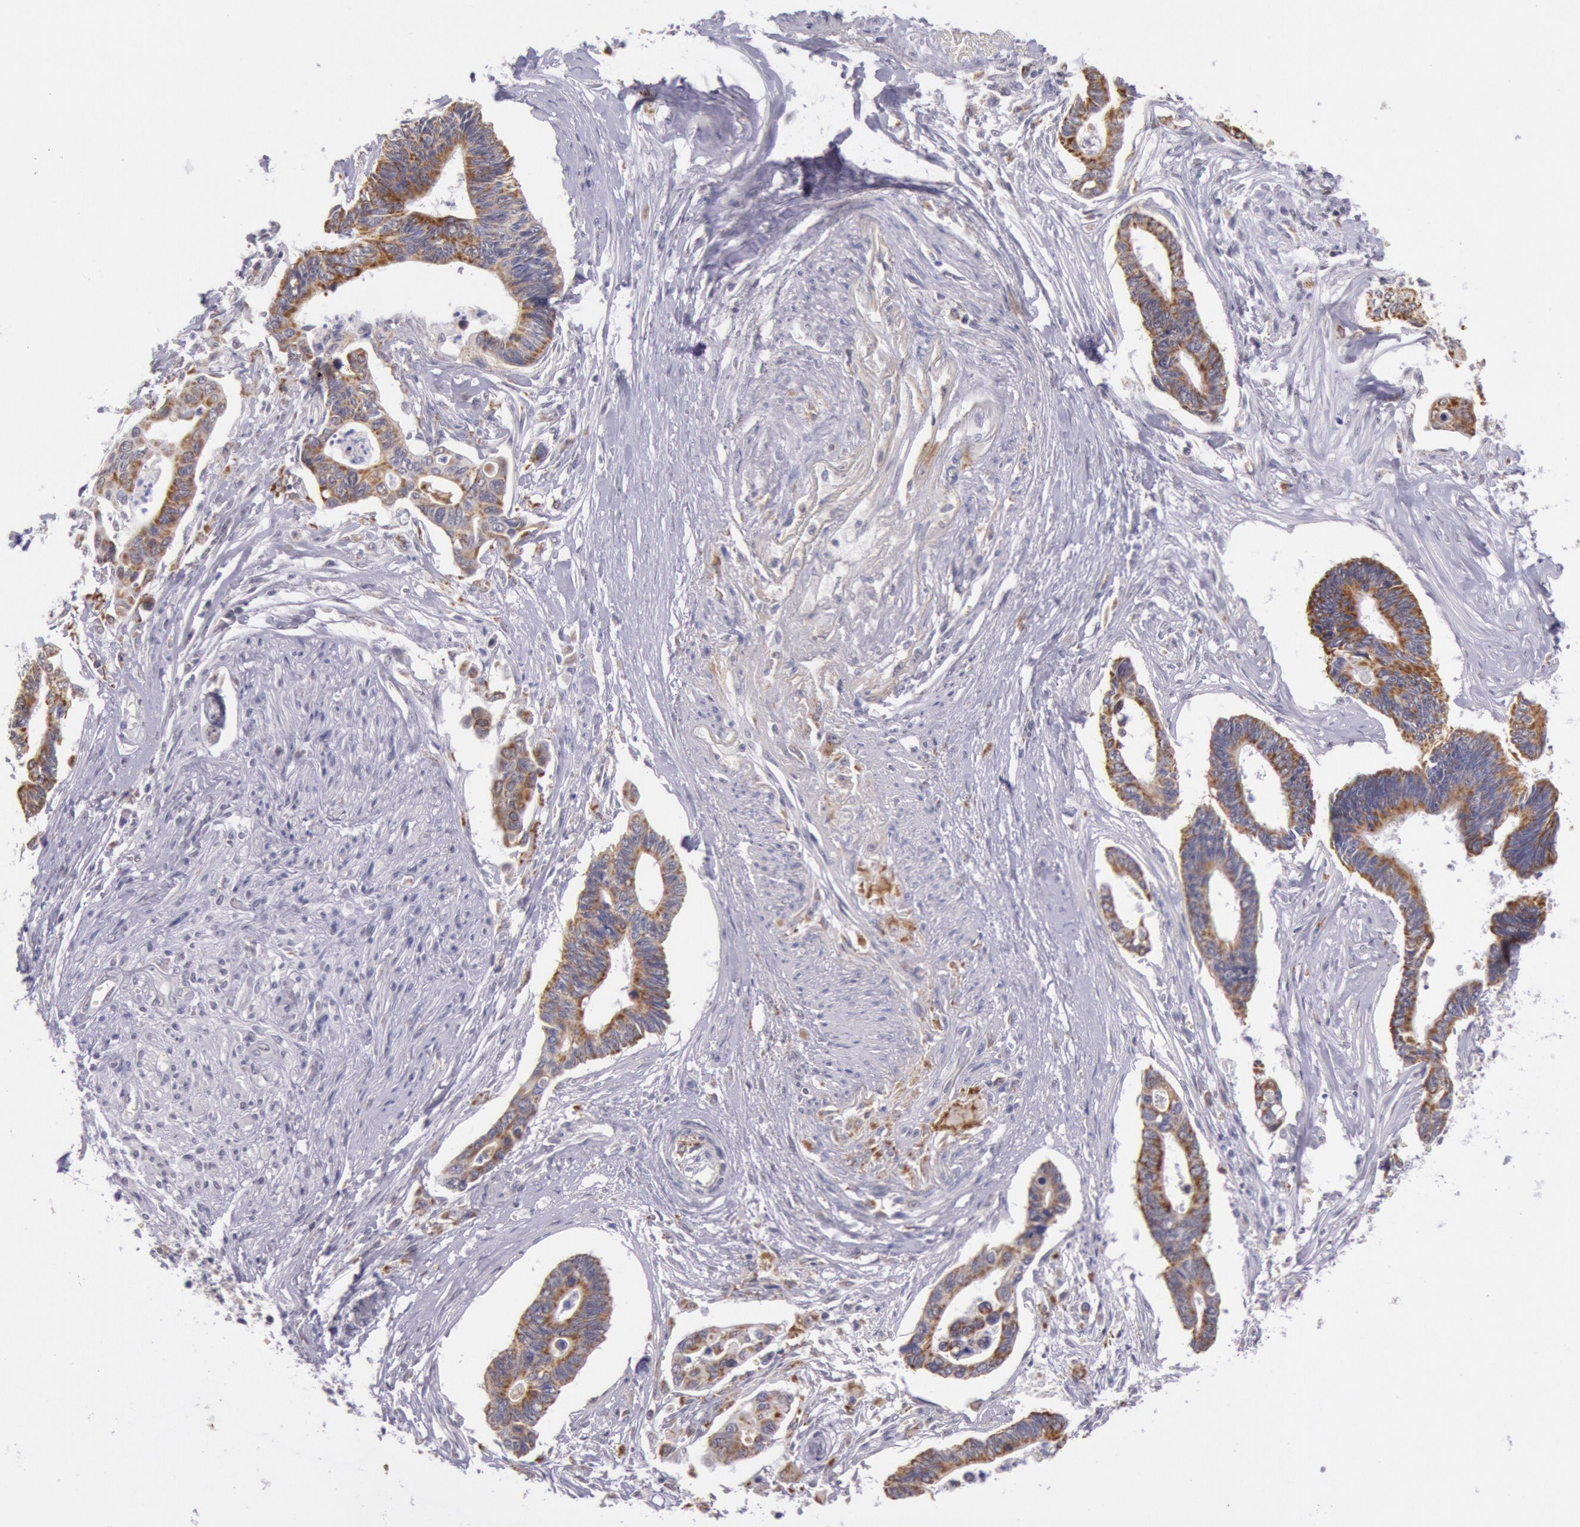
{"staining": {"intensity": "moderate", "quantity": "25%-75%", "location": "cytoplasmic/membranous"}, "tissue": "pancreatic cancer", "cell_type": "Tumor cells", "image_type": "cancer", "snomed": [{"axis": "morphology", "description": "Adenocarcinoma, NOS"}, {"axis": "topography", "description": "Pancreas"}], "caption": "Protein analysis of pancreatic cancer tissue shows moderate cytoplasmic/membranous expression in approximately 25%-75% of tumor cells.", "gene": "FRMD6", "patient": {"sex": "female", "age": 70}}